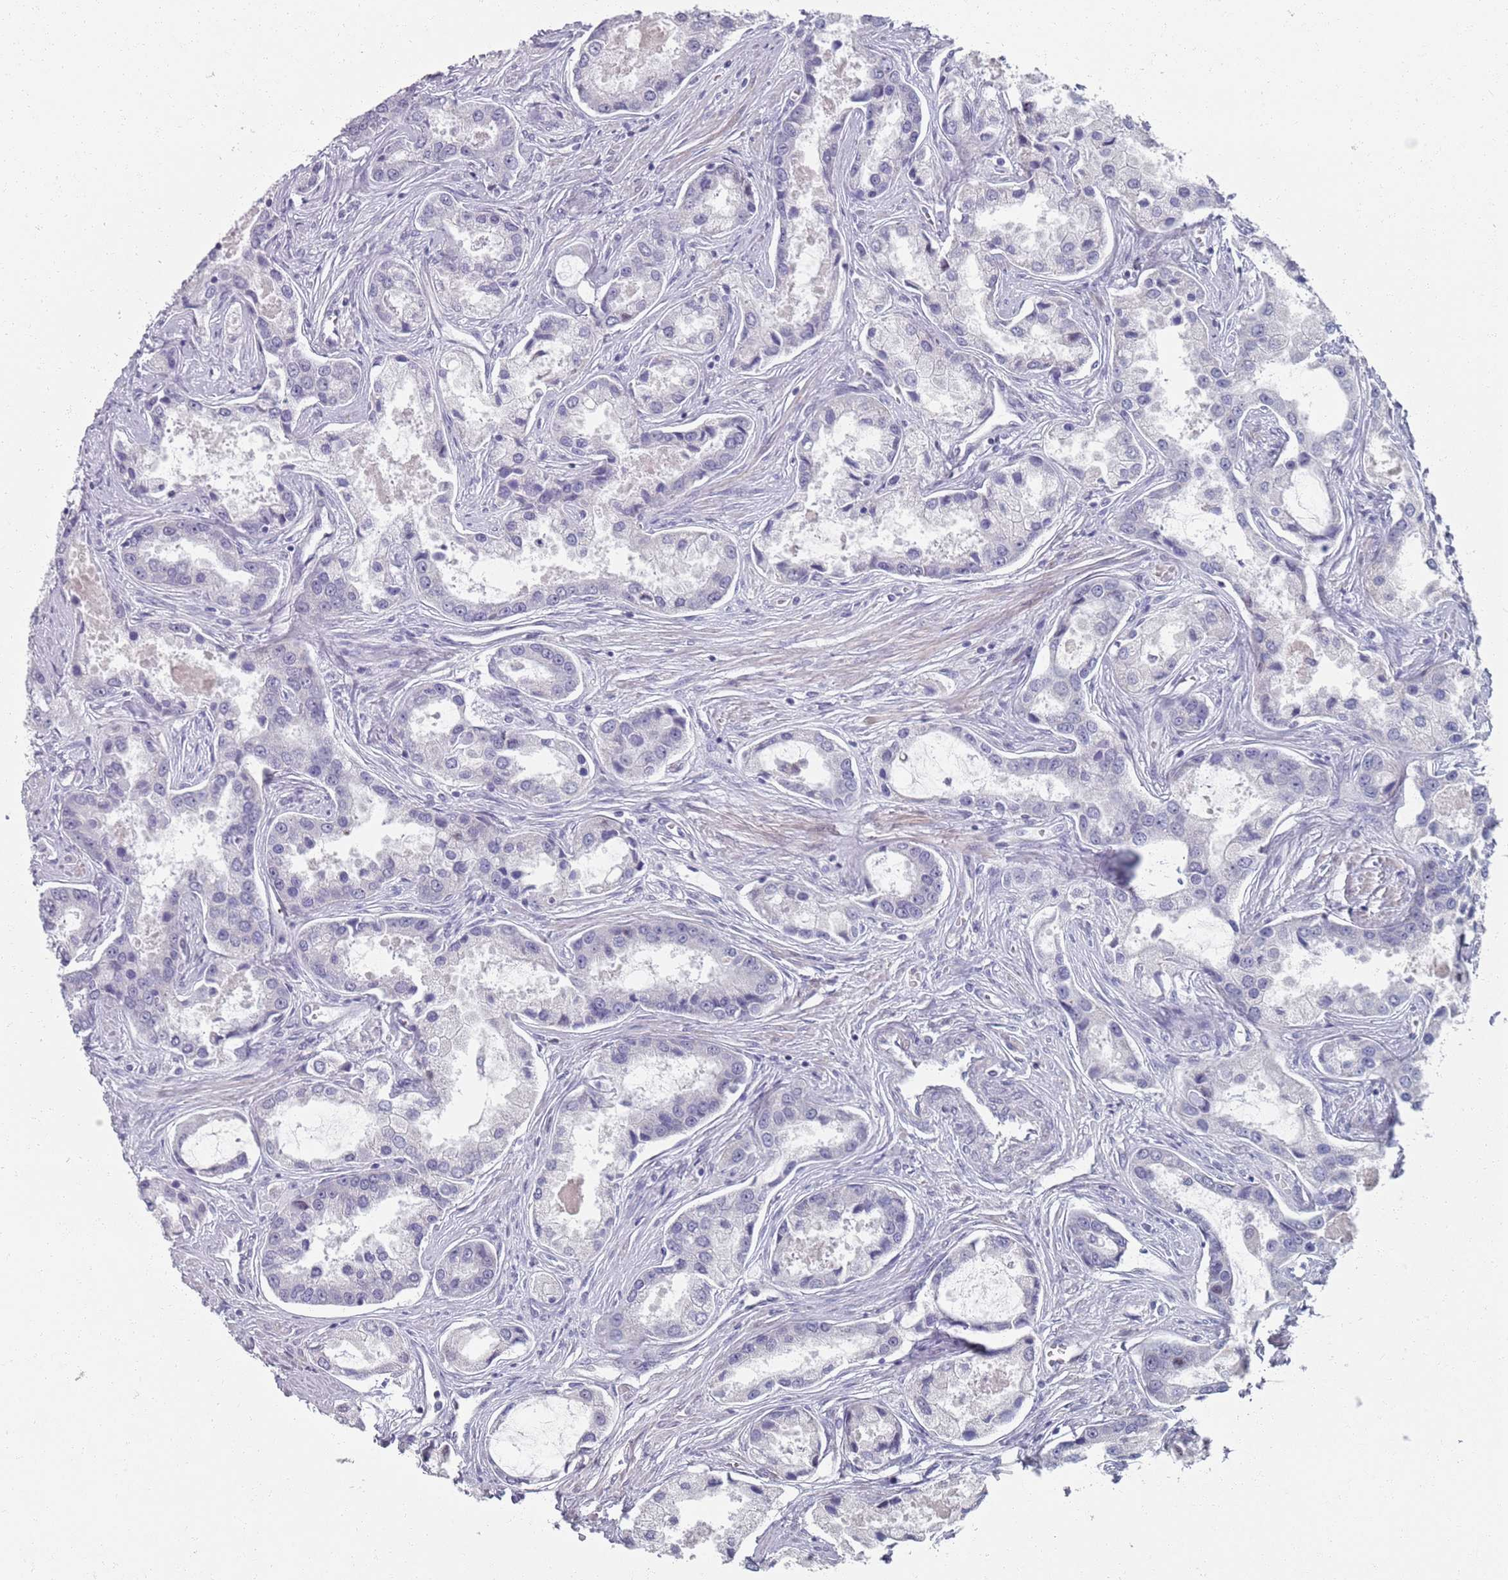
{"staining": {"intensity": "negative", "quantity": "none", "location": "none"}, "tissue": "prostate cancer", "cell_type": "Tumor cells", "image_type": "cancer", "snomed": [{"axis": "morphology", "description": "Adenocarcinoma, Low grade"}, {"axis": "topography", "description": "Prostate"}], "caption": "Prostate cancer (low-grade adenocarcinoma) was stained to show a protein in brown. There is no significant expression in tumor cells.", "gene": "SAMD1", "patient": {"sex": "male", "age": 68}}